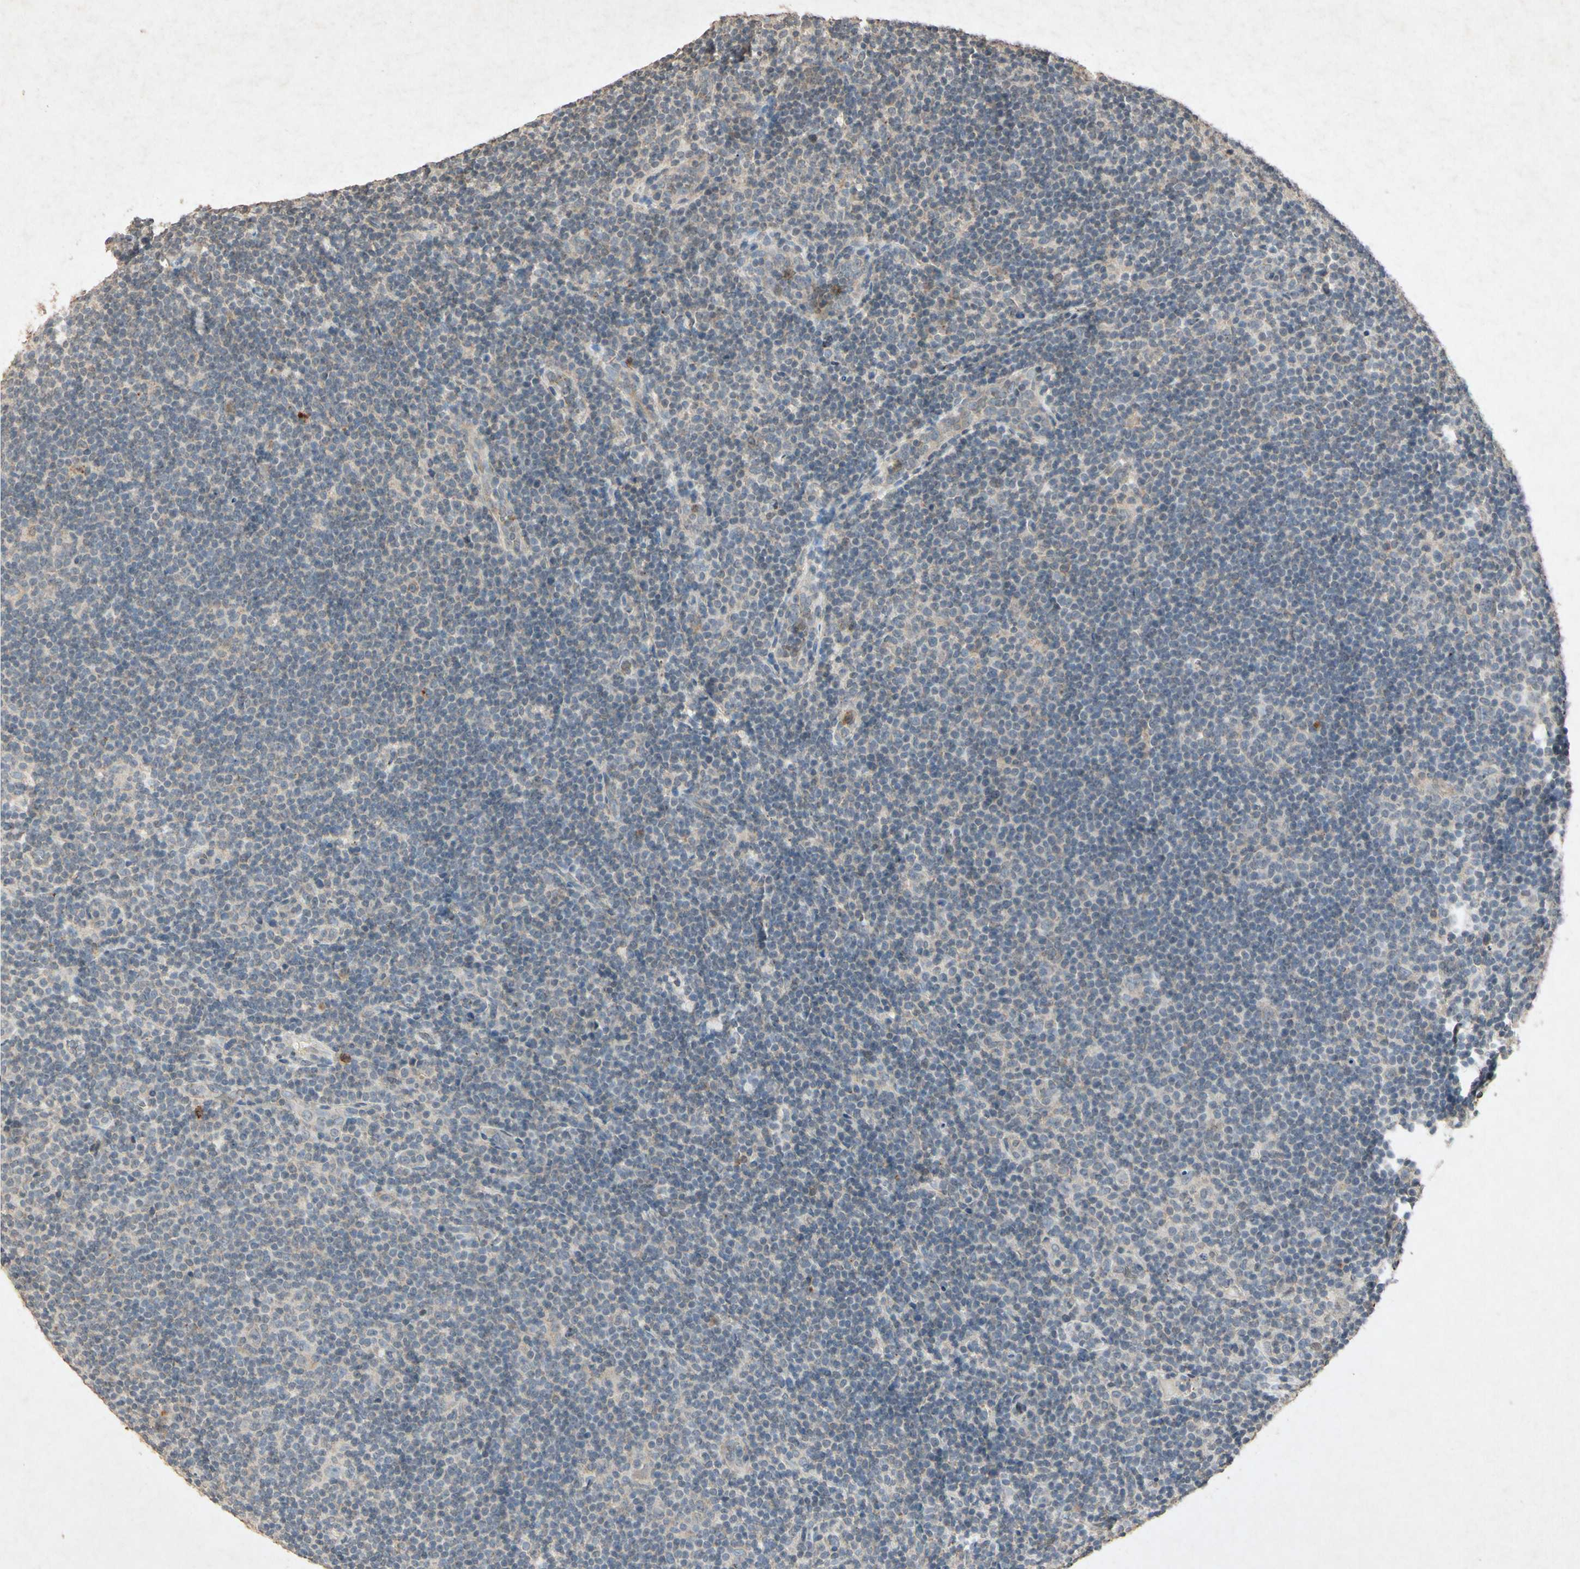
{"staining": {"intensity": "negative", "quantity": "none", "location": "none"}, "tissue": "lymphoma", "cell_type": "Tumor cells", "image_type": "cancer", "snomed": [{"axis": "morphology", "description": "Hodgkin's disease, NOS"}, {"axis": "topography", "description": "Lymph node"}], "caption": "Tumor cells show no significant staining in Hodgkin's disease.", "gene": "MSRB1", "patient": {"sex": "female", "age": 57}}